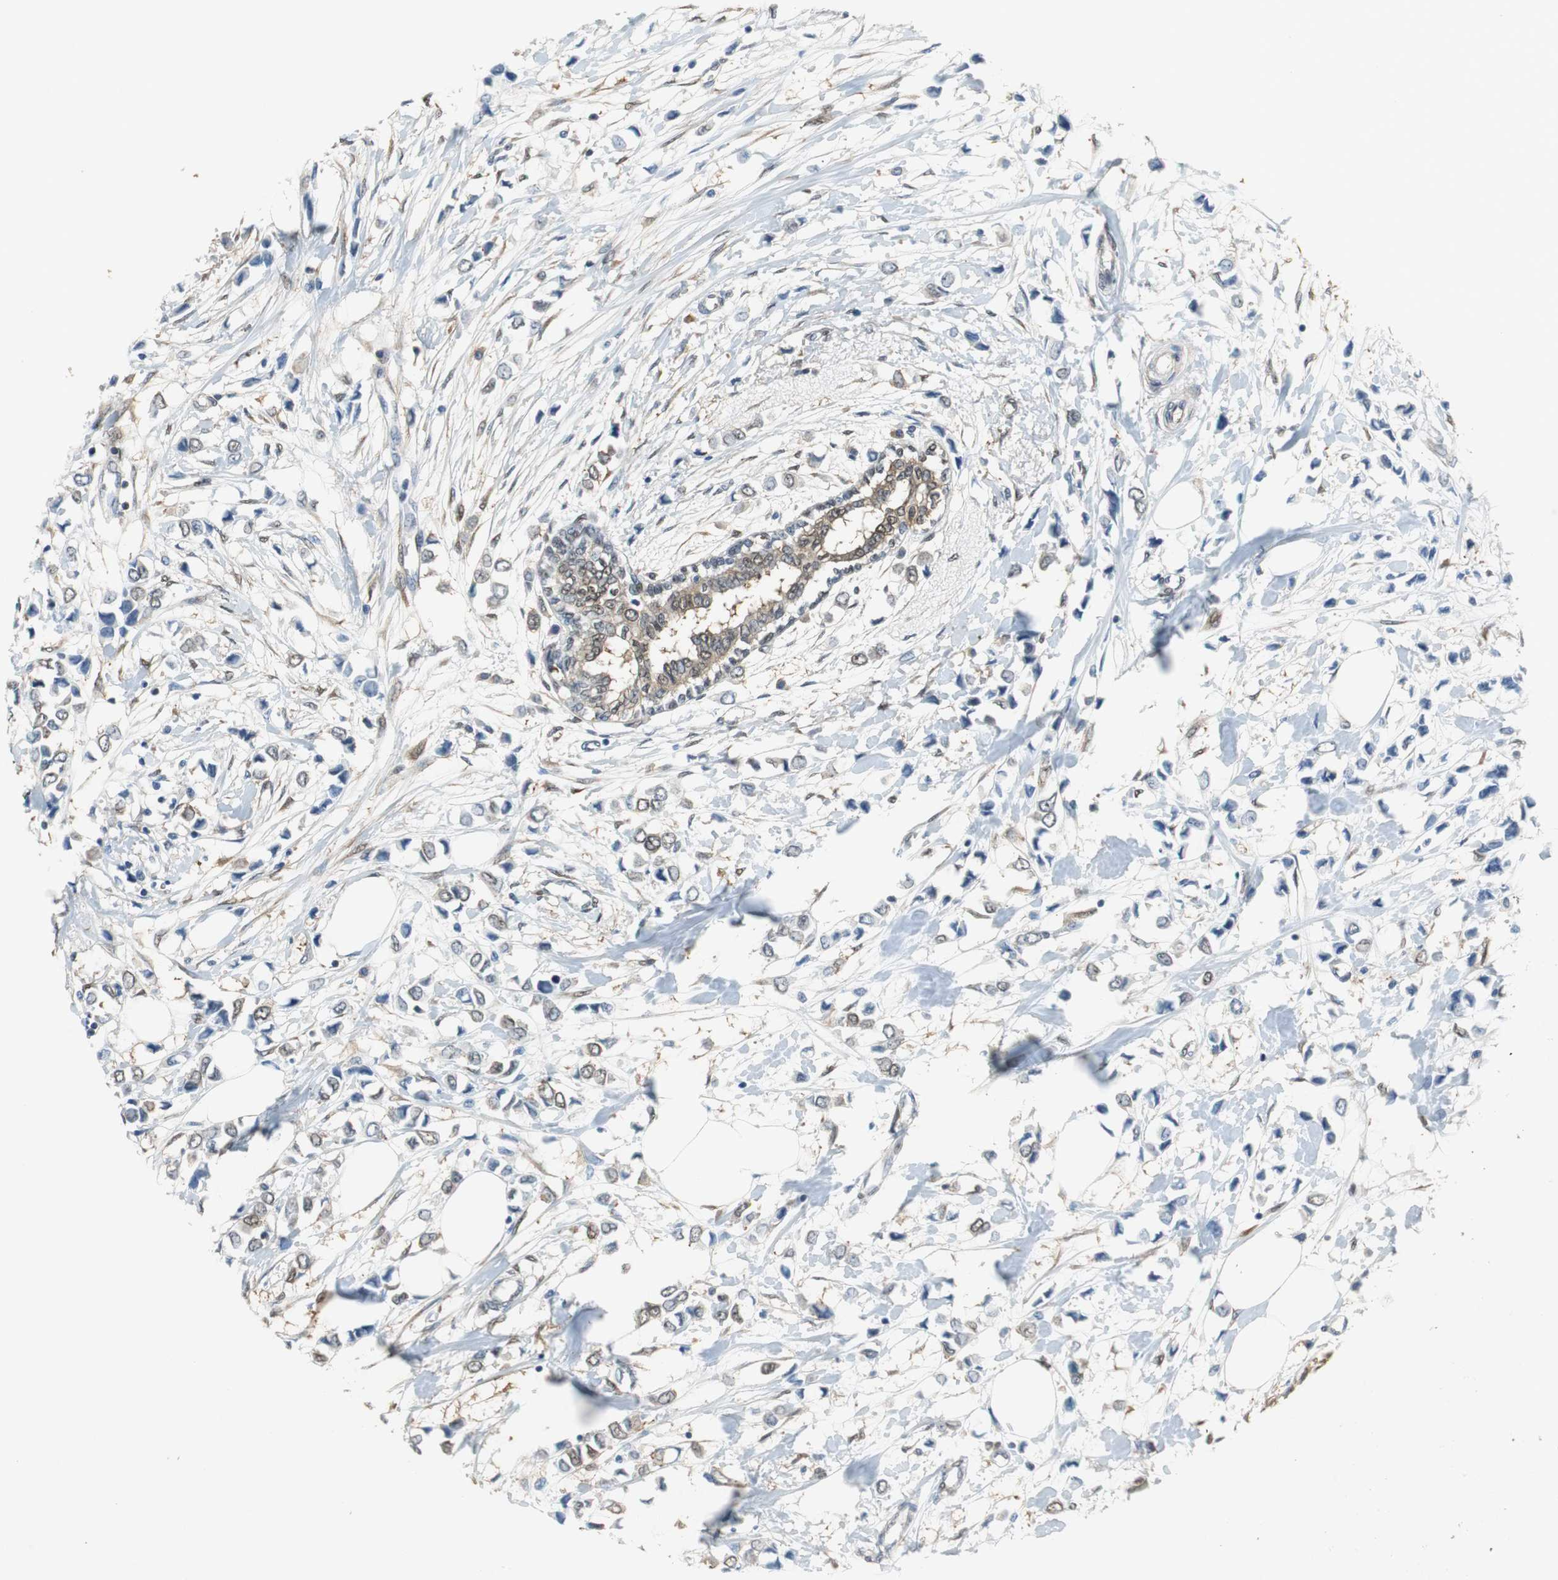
{"staining": {"intensity": "weak", "quantity": "25%-75%", "location": "cytoplasmic/membranous"}, "tissue": "breast cancer", "cell_type": "Tumor cells", "image_type": "cancer", "snomed": [{"axis": "morphology", "description": "Lobular carcinoma"}, {"axis": "topography", "description": "Breast"}], "caption": "Breast cancer stained for a protein (brown) displays weak cytoplasmic/membranous positive staining in about 25%-75% of tumor cells.", "gene": "UBQLN2", "patient": {"sex": "female", "age": 51}}